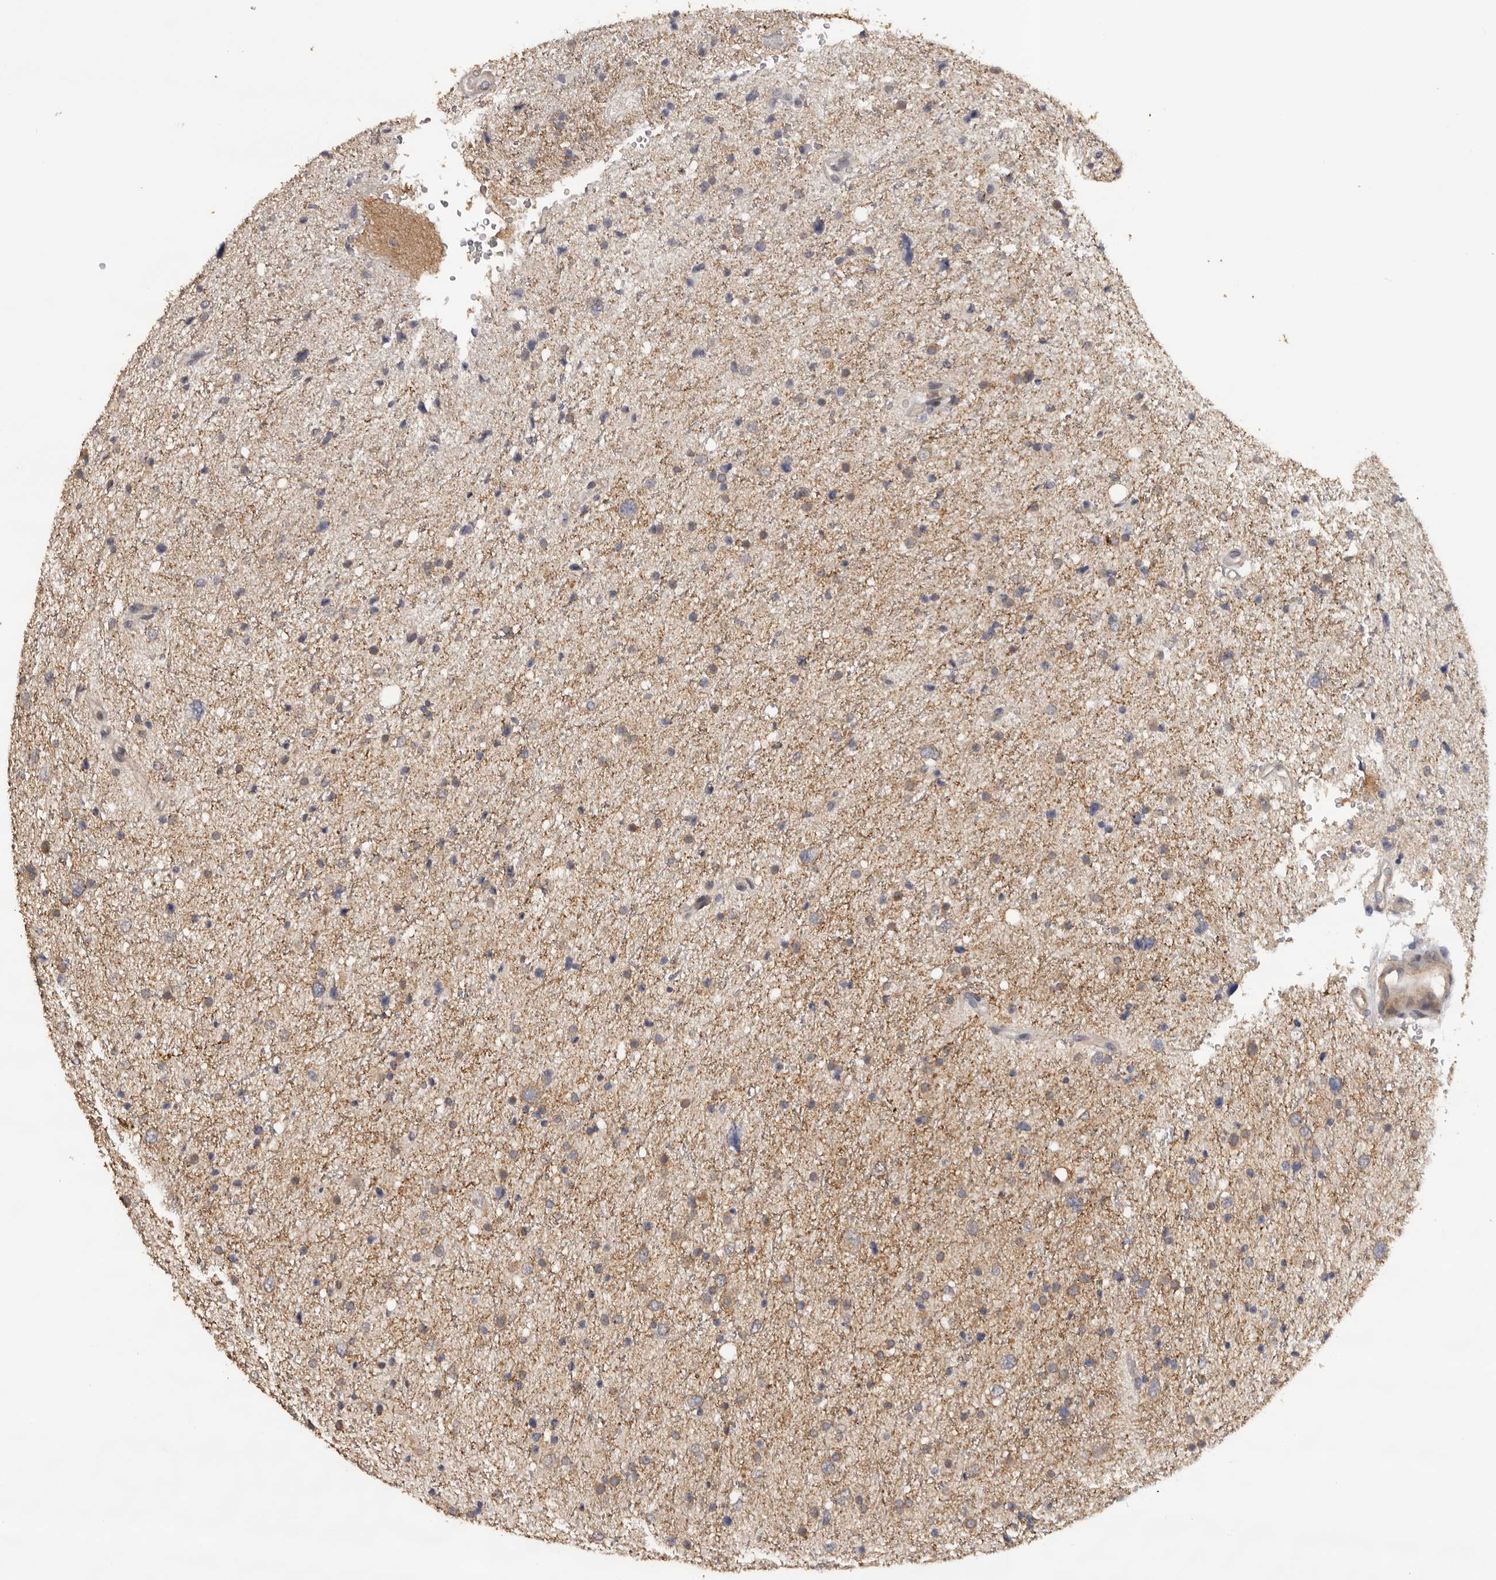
{"staining": {"intensity": "weak", "quantity": ">75%", "location": "cytoplasmic/membranous"}, "tissue": "glioma", "cell_type": "Tumor cells", "image_type": "cancer", "snomed": [{"axis": "morphology", "description": "Glioma, malignant, Low grade"}, {"axis": "topography", "description": "Brain"}], "caption": "Human glioma stained for a protein (brown) reveals weak cytoplasmic/membranous positive staining in approximately >75% of tumor cells.", "gene": "KIF2B", "patient": {"sex": "female", "age": 37}}